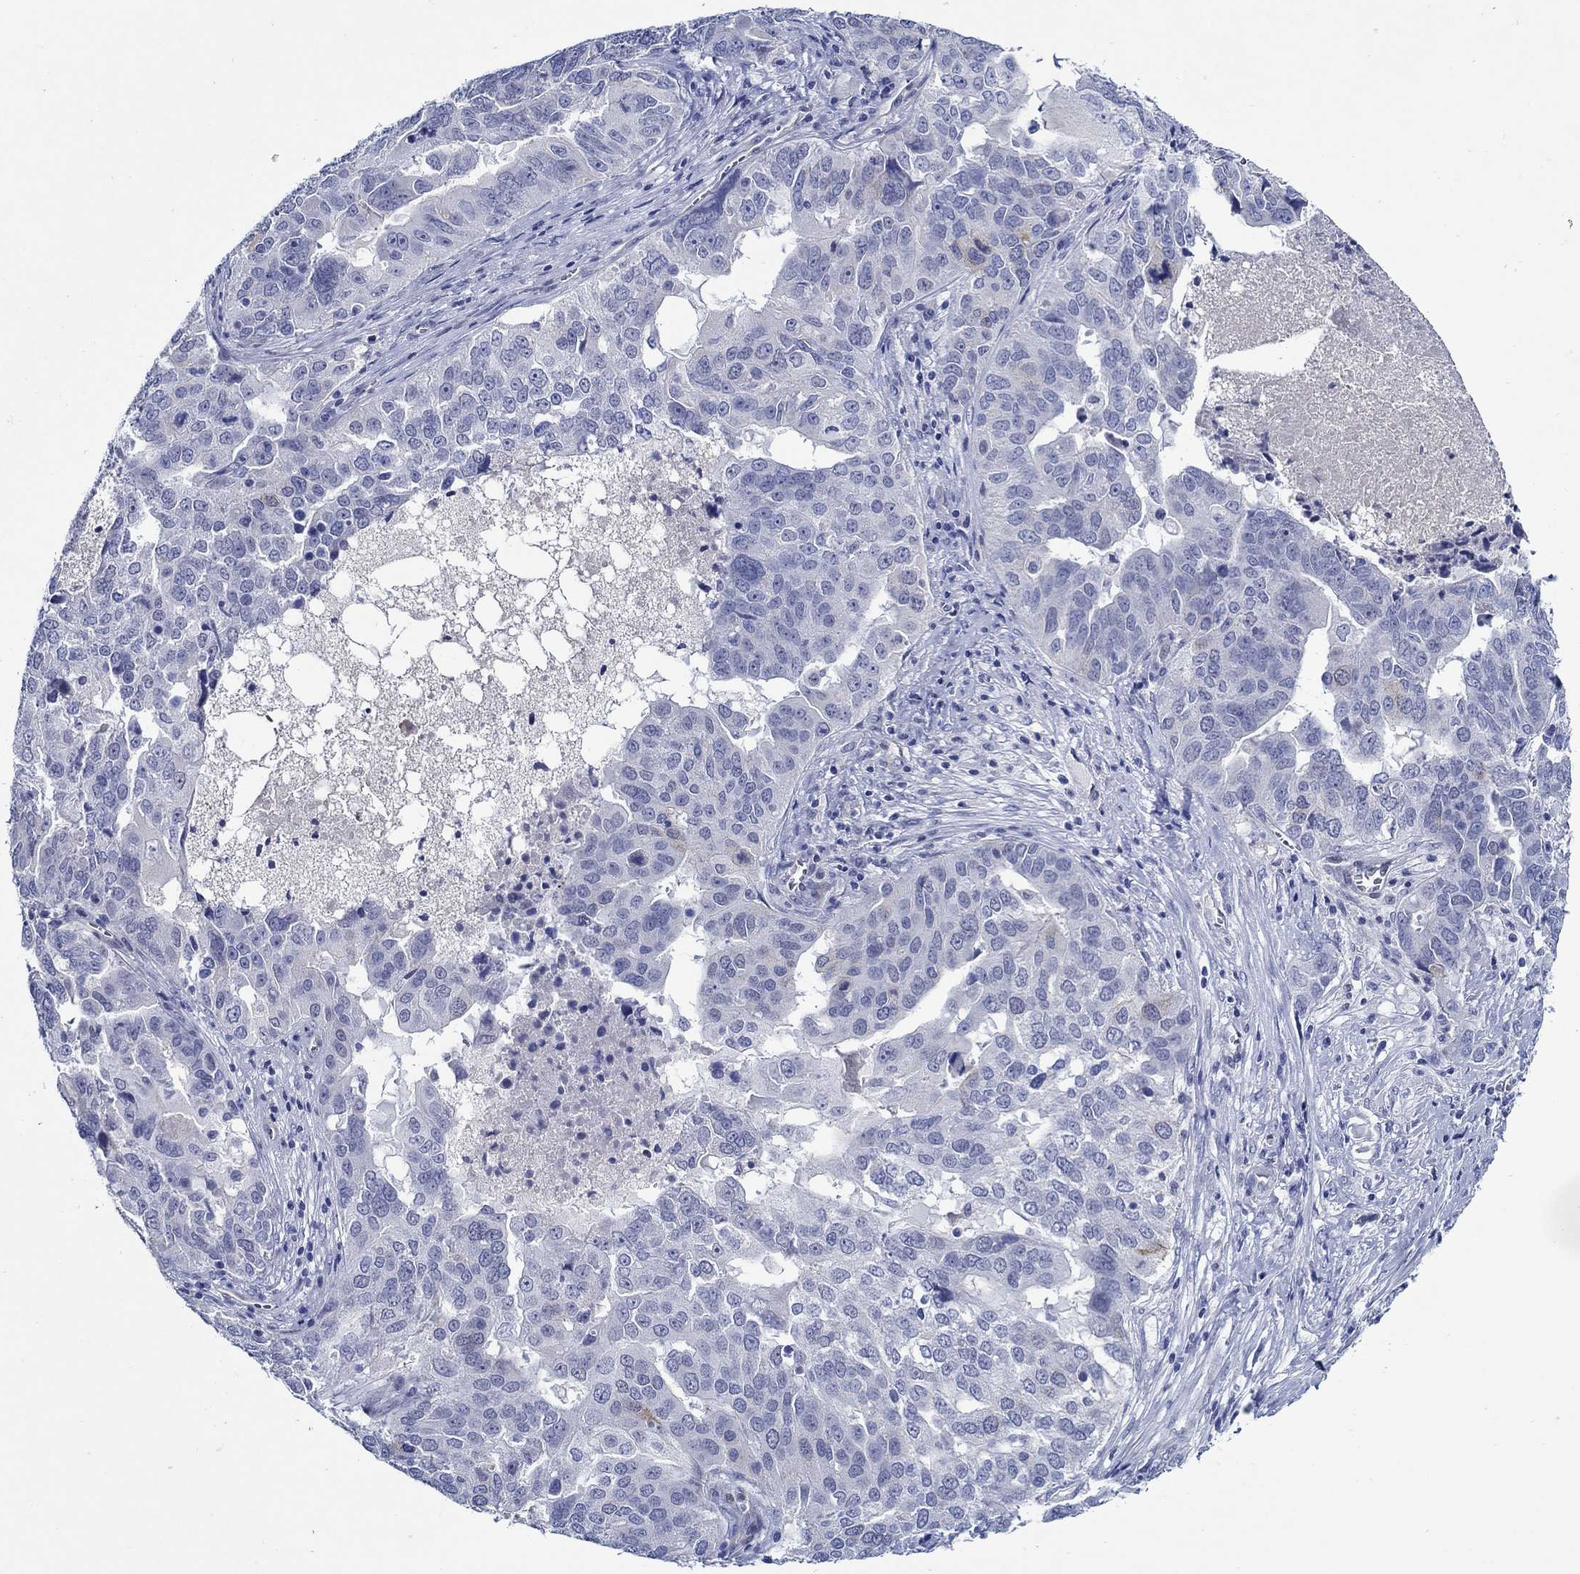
{"staining": {"intensity": "weak", "quantity": "<25%", "location": "cytoplasmic/membranous"}, "tissue": "ovarian cancer", "cell_type": "Tumor cells", "image_type": "cancer", "snomed": [{"axis": "morphology", "description": "Carcinoma, endometroid"}, {"axis": "topography", "description": "Soft tissue"}, {"axis": "topography", "description": "Ovary"}], "caption": "Immunohistochemistry (IHC) of human ovarian endometroid carcinoma shows no positivity in tumor cells.", "gene": "MC2R", "patient": {"sex": "female", "age": 52}}